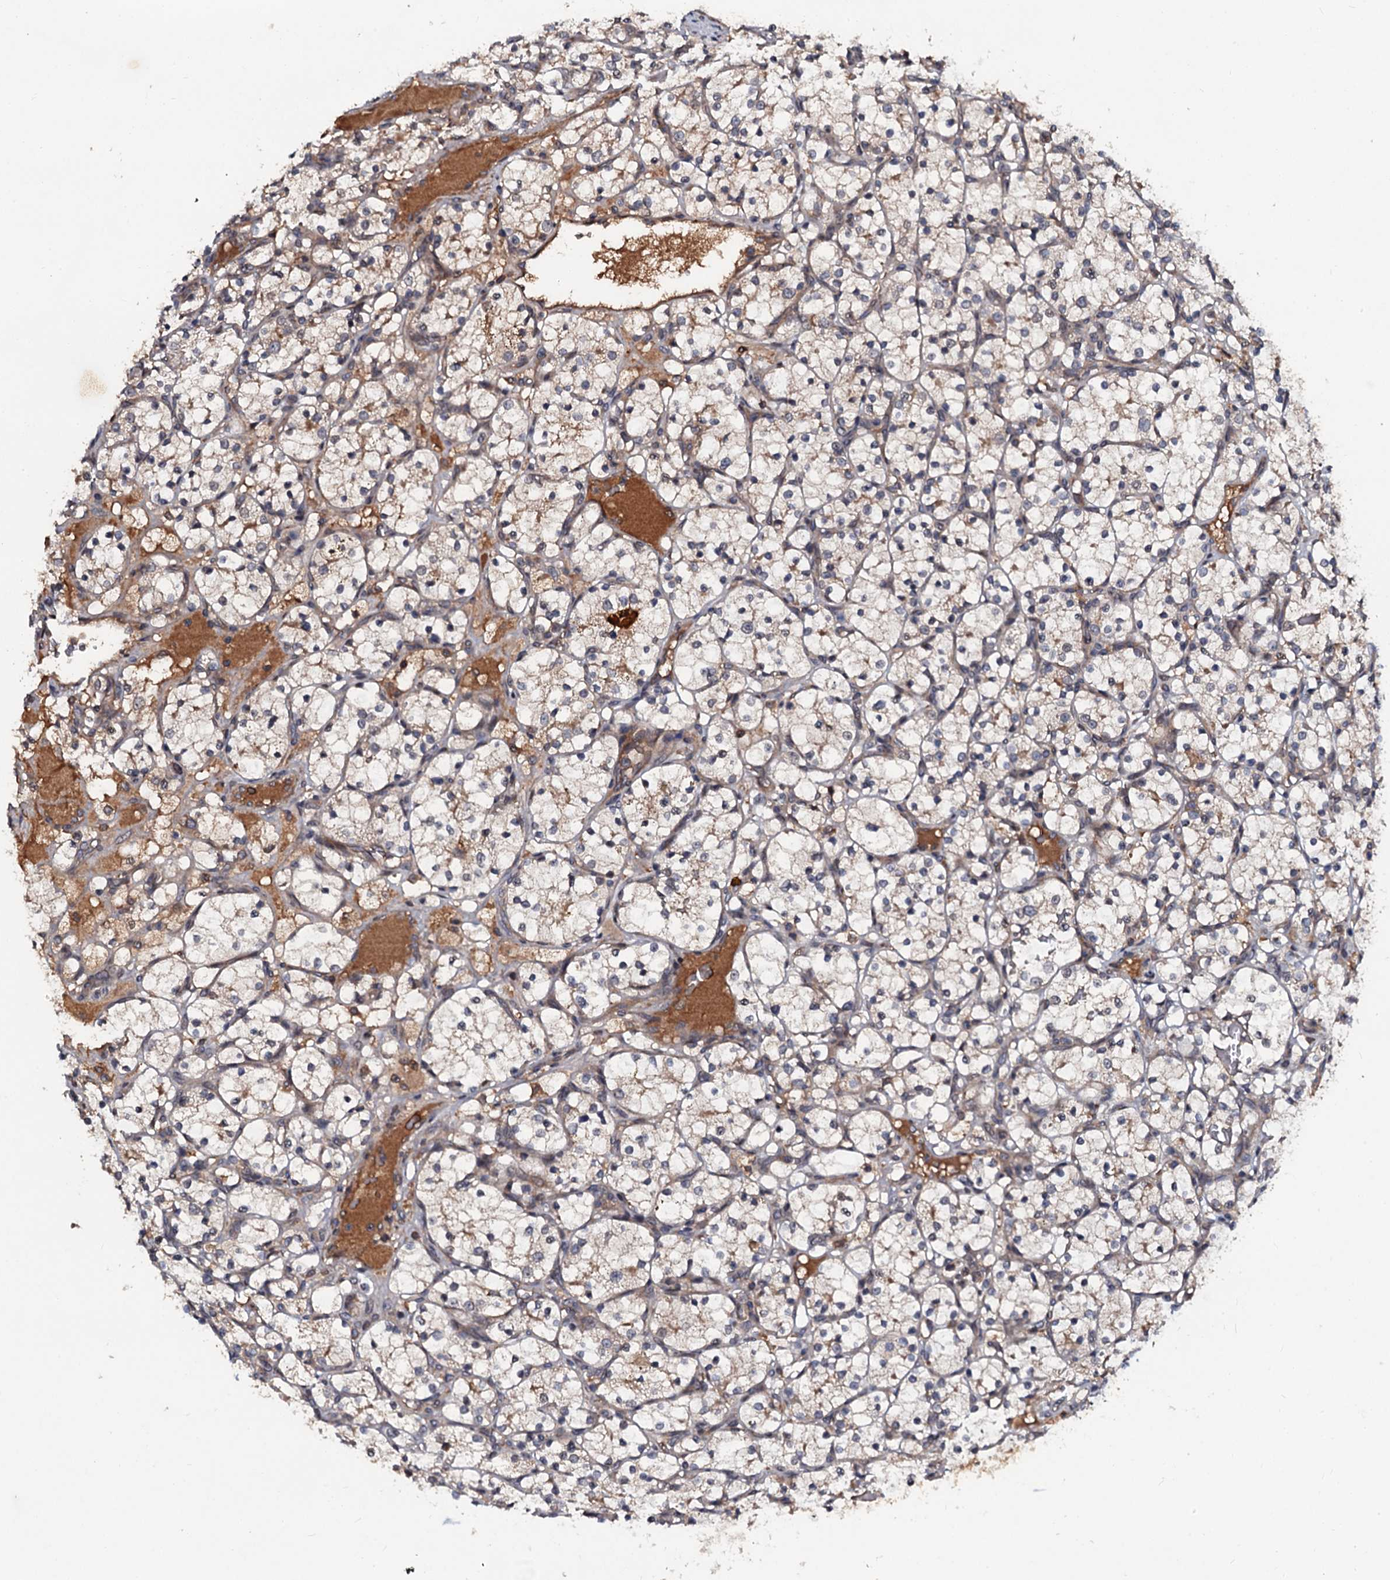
{"staining": {"intensity": "weak", "quantity": "<25%", "location": "cytoplasmic/membranous"}, "tissue": "renal cancer", "cell_type": "Tumor cells", "image_type": "cancer", "snomed": [{"axis": "morphology", "description": "Adenocarcinoma, NOS"}, {"axis": "topography", "description": "Kidney"}], "caption": "There is no significant staining in tumor cells of adenocarcinoma (renal).", "gene": "N4BP1", "patient": {"sex": "female", "age": 69}}